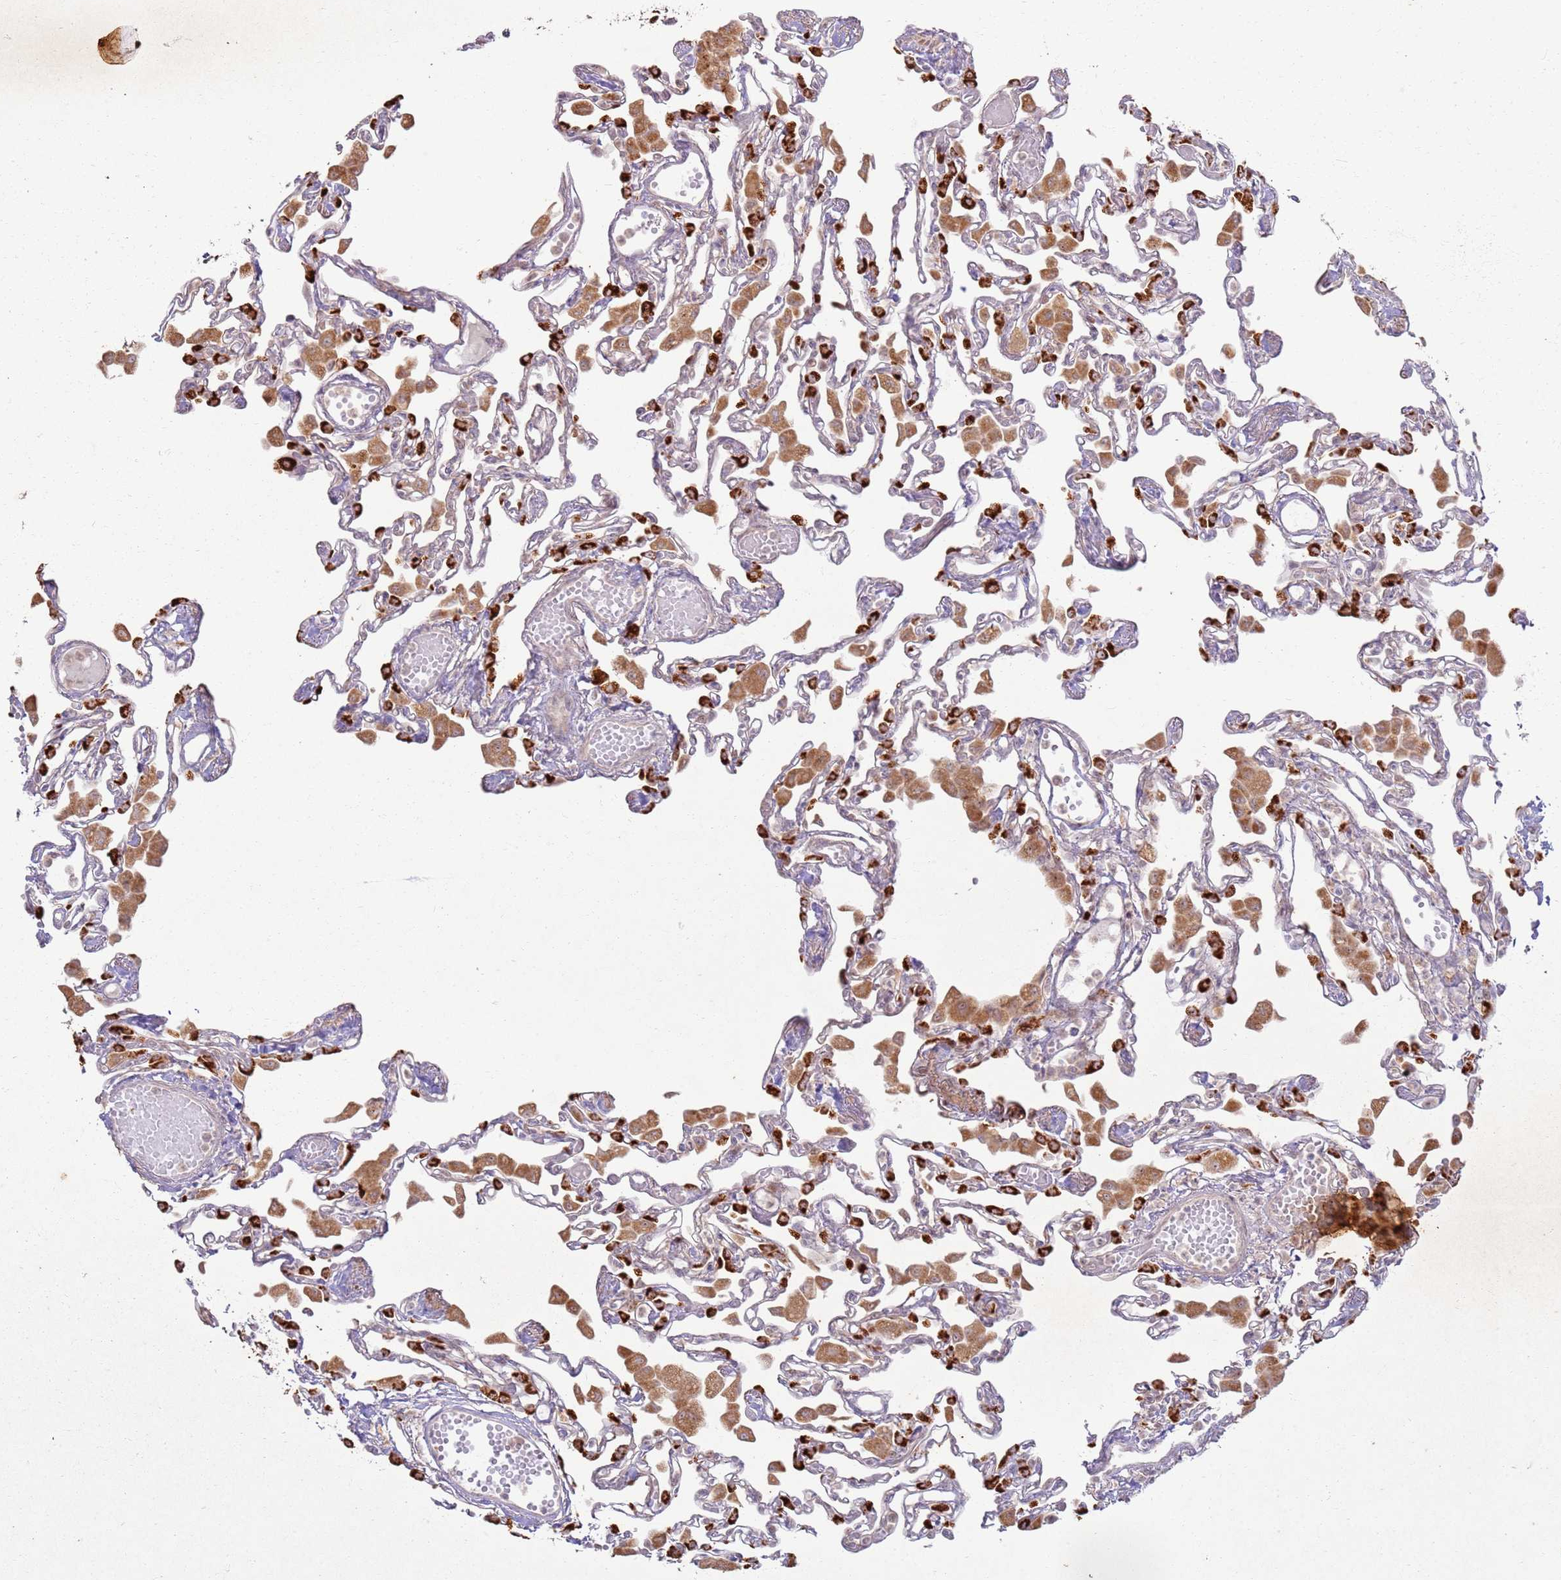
{"staining": {"intensity": "strong", "quantity": "25%-75%", "location": "cytoplasmic/membranous"}, "tissue": "lung", "cell_type": "Alveolar cells", "image_type": "normal", "snomed": [{"axis": "morphology", "description": "Normal tissue, NOS"}, {"axis": "topography", "description": "Bronchus"}, {"axis": "topography", "description": "Lung"}], "caption": "Immunohistochemistry (DAB) staining of benign human lung displays strong cytoplasmic/membranous protein expression in approximately 25%-75% of alveolar cells.", "gene": "CNPY1", "patient": {"sex": "female", "age": 49}}